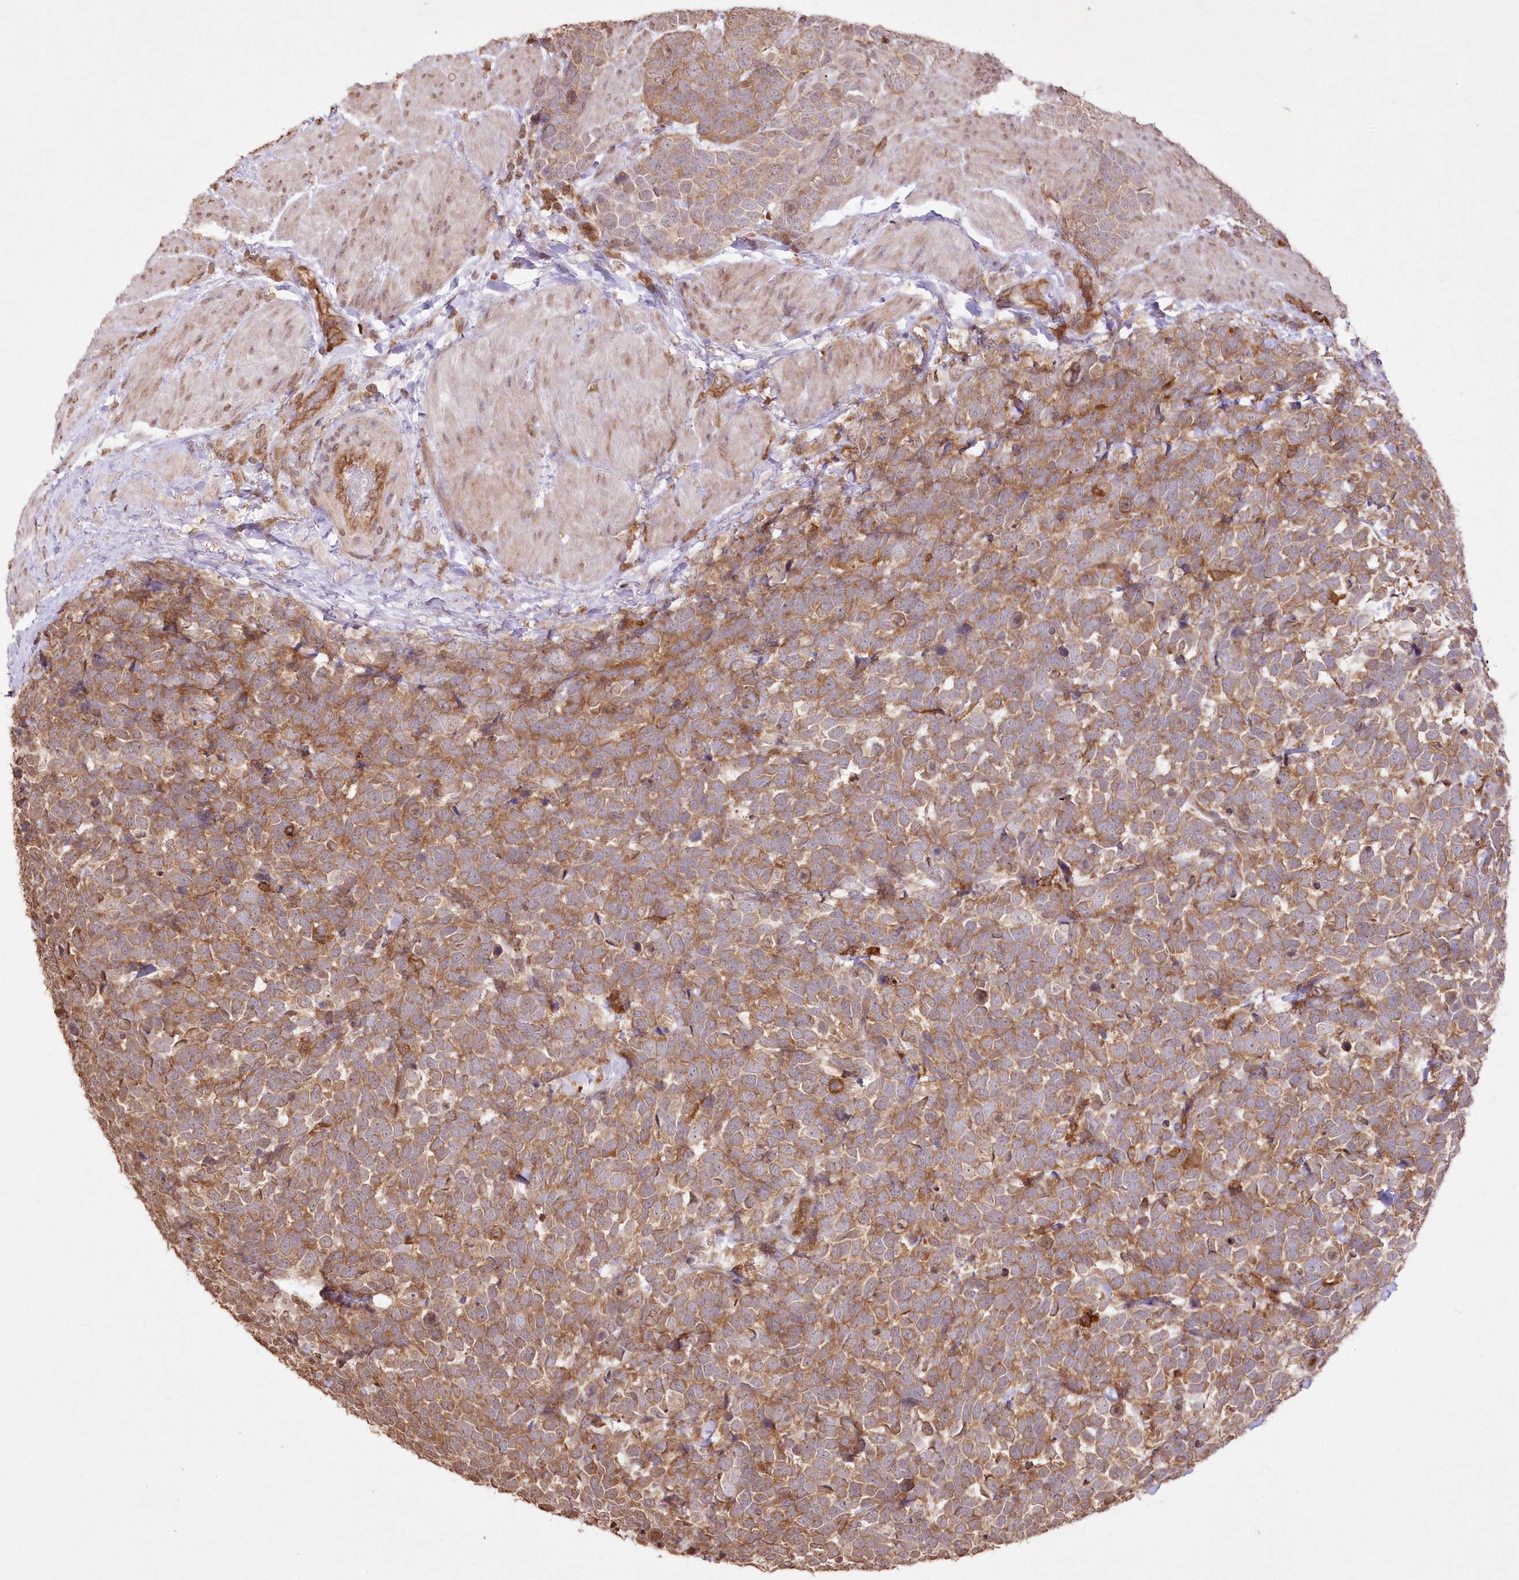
{"staining": {"intensity": "moderate", "quantity": ">75%", "location": "cytoplasmic/membranous"}, "tissue": "urothelial cancer", "cell_type": "Tumor cells", "image_type": "cancer", "snomed": [{"axis": "morphology", "description": "Urothelial carcinoma, High grade"}, {"axis": "topography", "description": "Urinary bladder"}], "caption": "Urothelial cancer tissue exhibits moderate cytoplasmic/membranous positivity in approximately >75% of tumor cells, visualized by immunohistochemistry.", "gene": "FCHO2", "patient": {"sex": "female", "age": 82}}